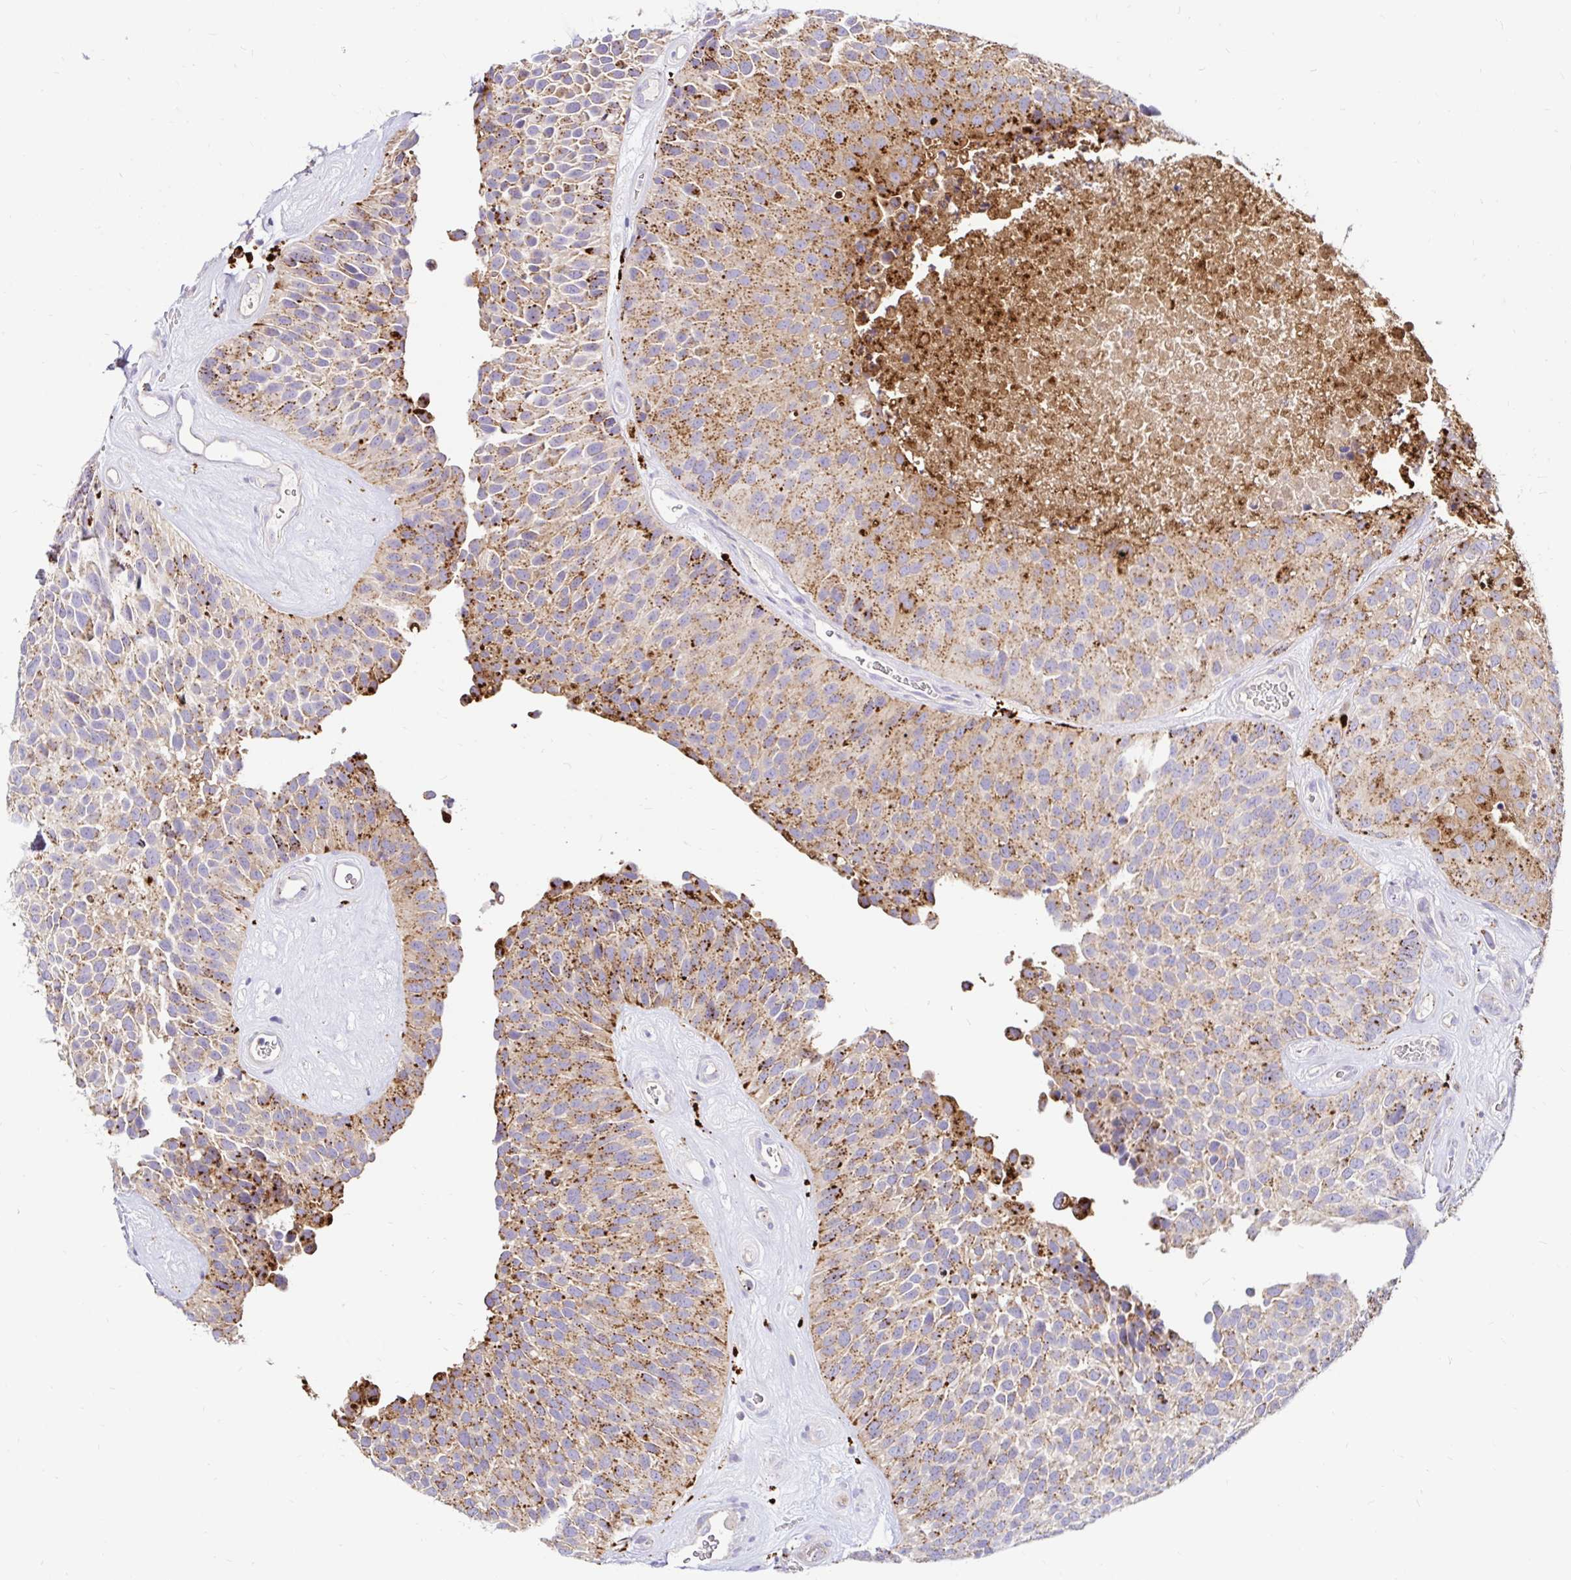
{"staining": {"intensity": "moderate", "quantity": ">75%", "location": "cytoplasmic/membranous"}, "tissue": "urothelial cancer", "cell_type": "Tumor cells", "image_type": "cancer", "snomed": [{"axis": "morphology", "description": "Urothelial carcinoma, Low grade"}, {"axis": "topography", "description": "Urinary bladder"}], "caption": "Immunohistochemical staining of human low-grade urothelial carcinoma demonstrates moderate cytoplasmic/membranous protein positivity in about >75% of tumor cells.", "gene": "FUCA1", "patient": {"sex": "male", "age": 76}}